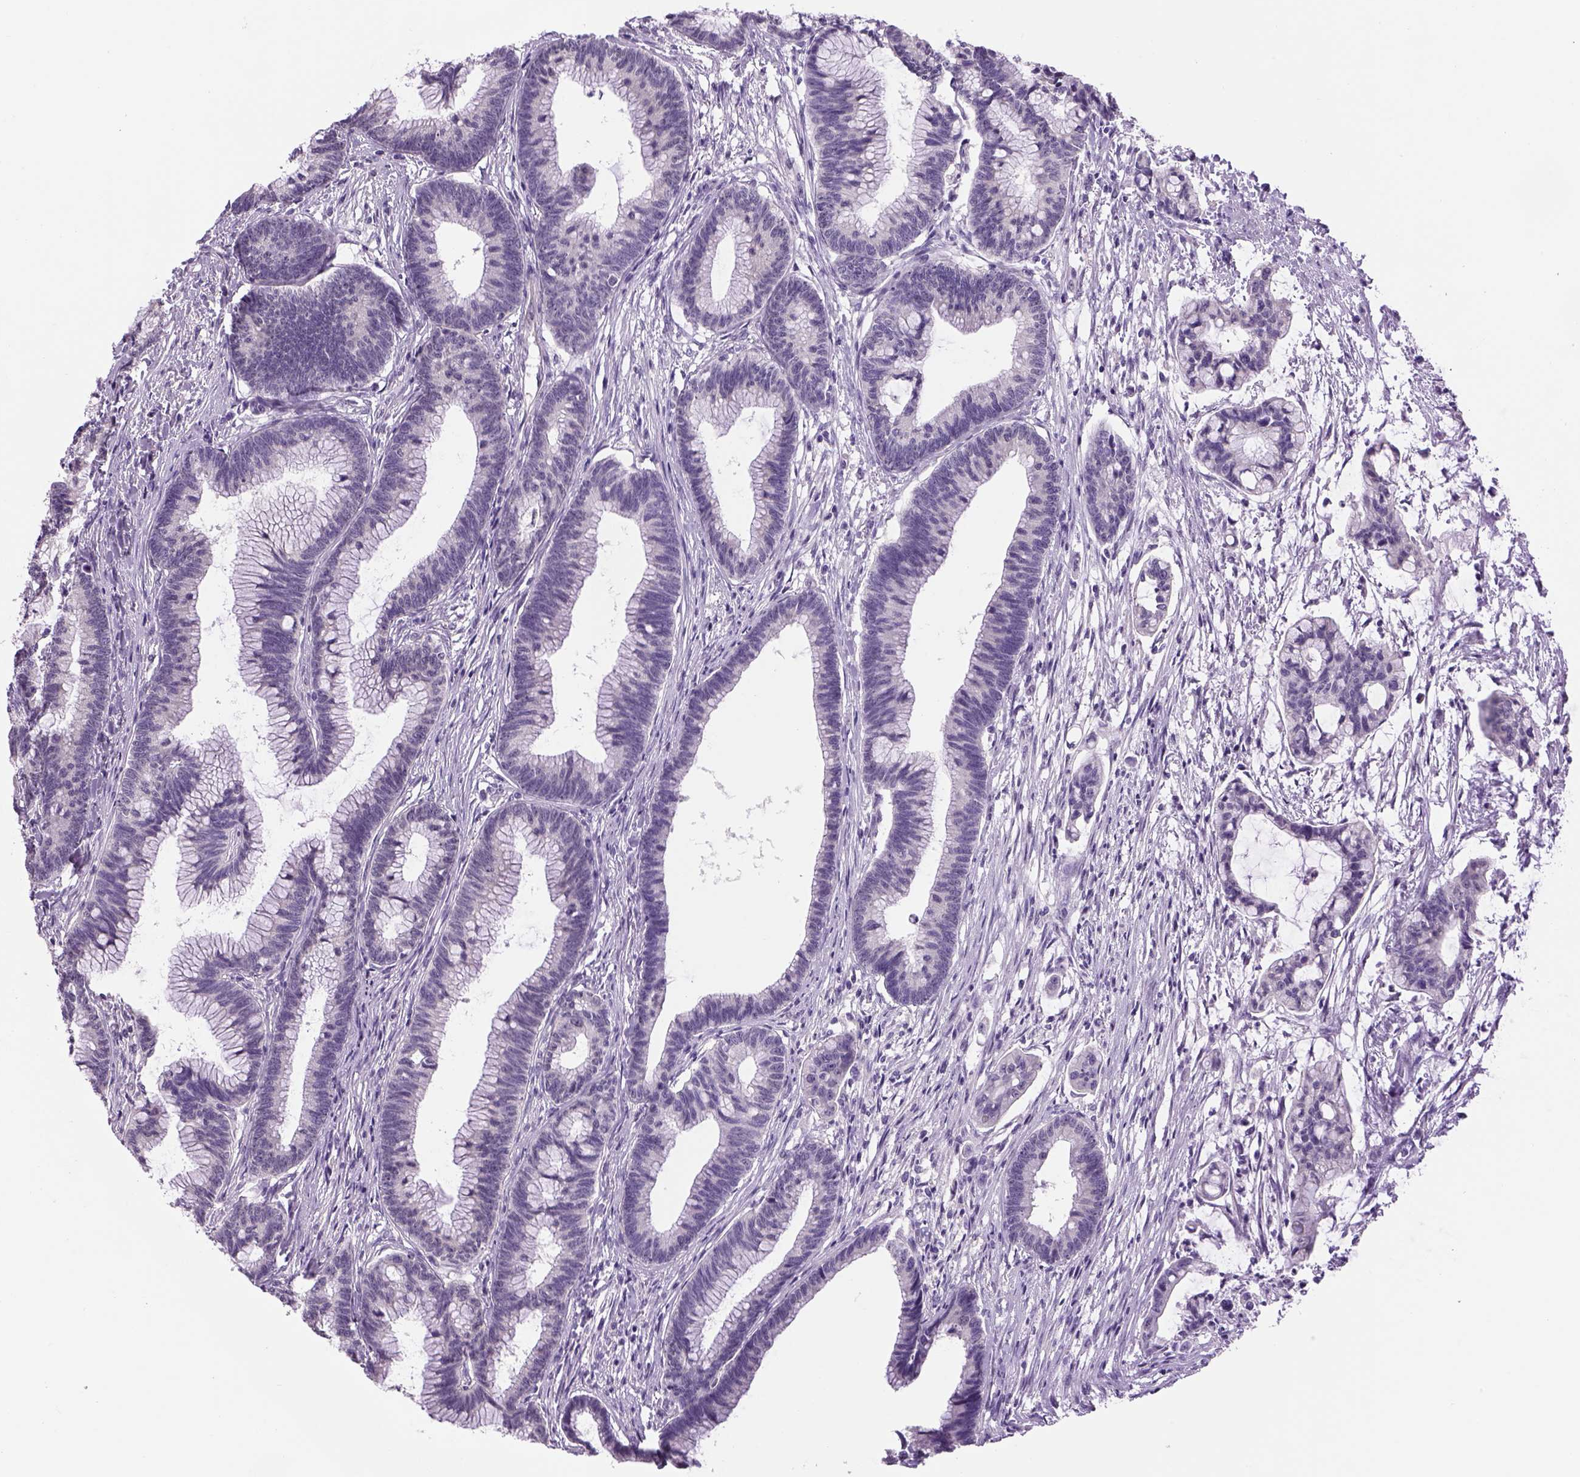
{"staining": {"intensity": "negative", "quantity": "none", "location": "none"}, "tissue": "colorectal cancer", "cell_type": "Tumor cells", "image_type": "cancer", "snomed": [{"axis": "morphology", "description": "Adenocarcinoma, NOS"}, {"axis": "topography", "description": "Colon"}], "caption": "This is an IHC histopathology image of colorectal adenocarcinoma. There is no expression in tumor cells.", "gene": "DBH", "patient": {"sex": "female", "age": 78}}